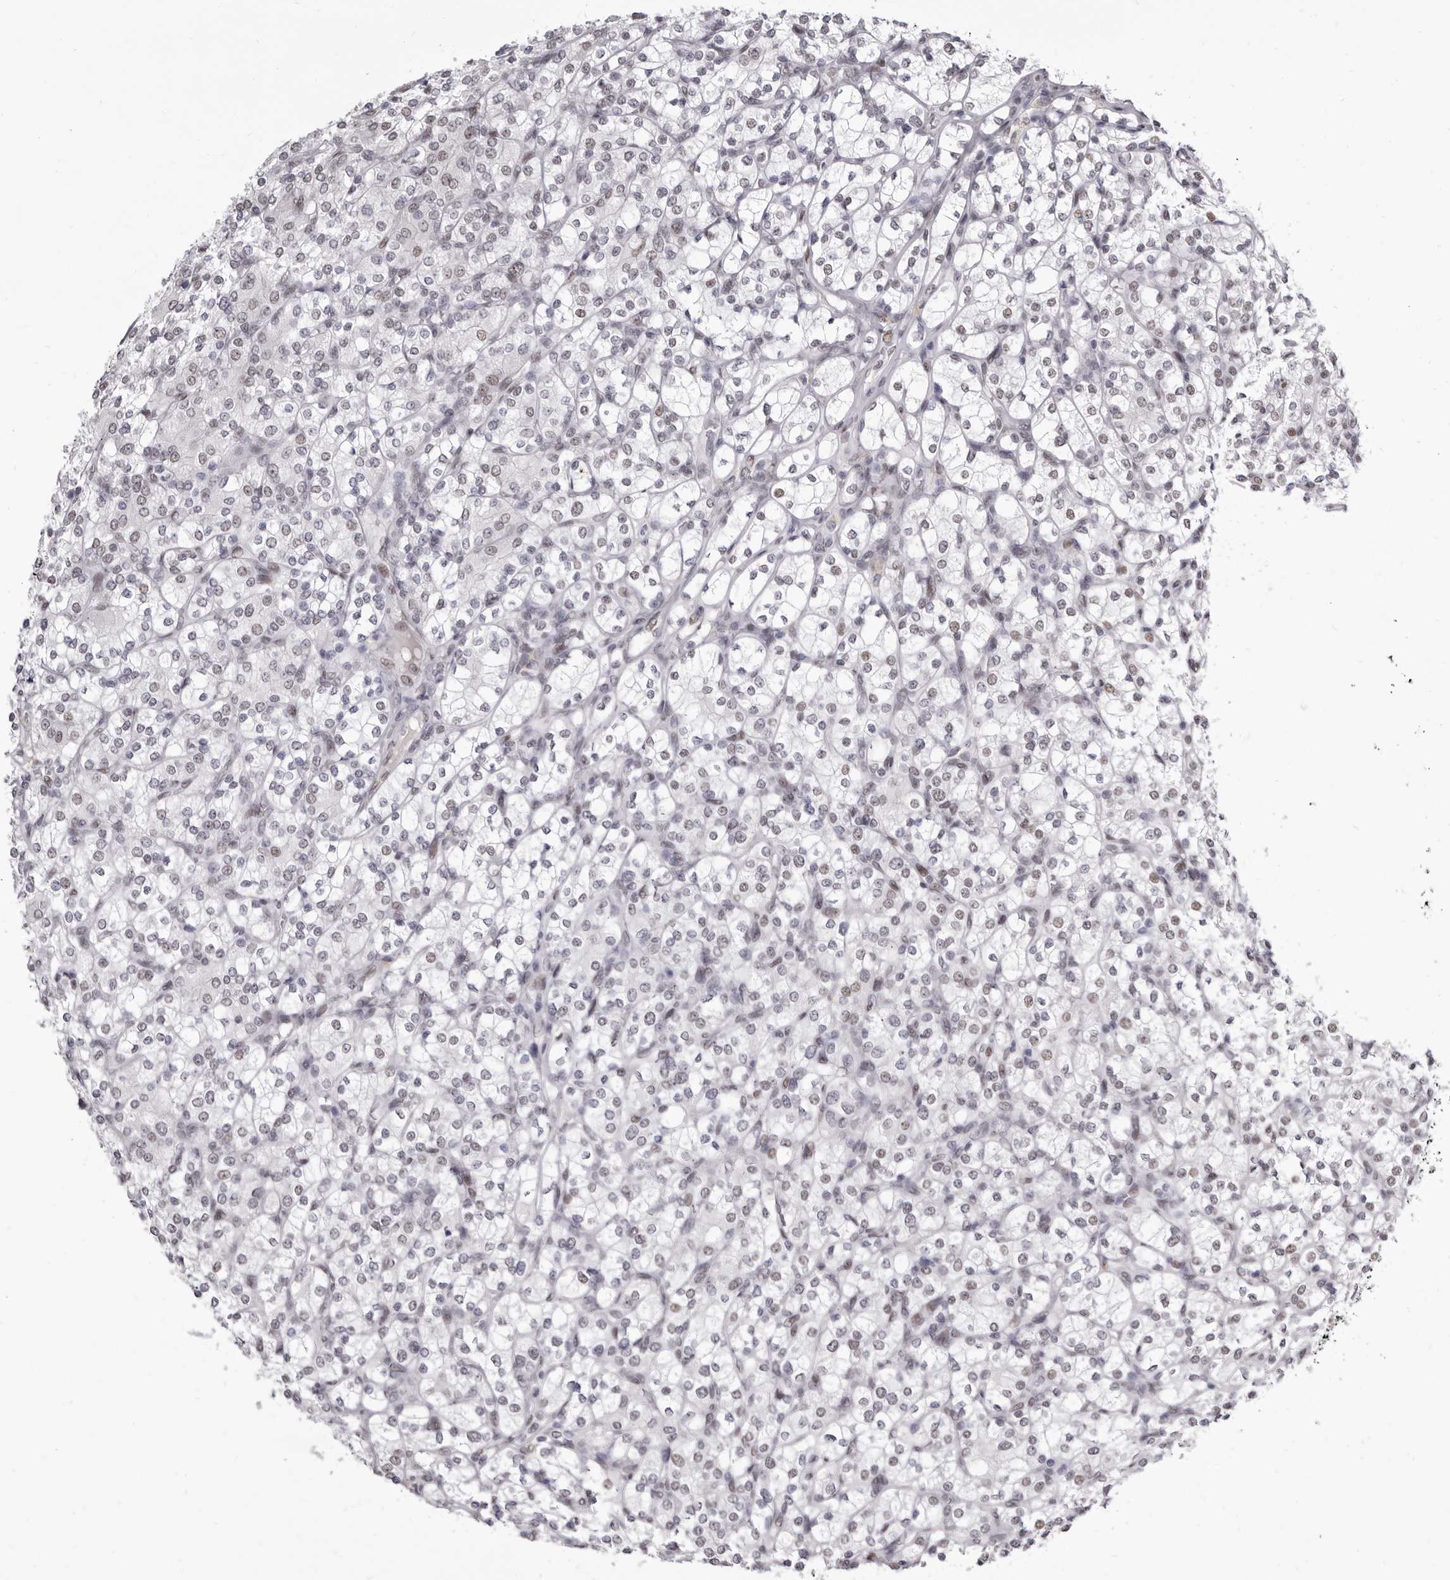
{"staining": {"intensity": "weak", "quantity": "<25%", "location": "nuclear"}, "tissue": "renal cancer", "cell_type": "Tumor cells", "image_type": "cancer", "snomed": [{"axis": "morphology", "description": "Adenocarcinoma, NOS"}, {"axis": "topography", "description": "Kidney"}], "caption": "The IHC histopathology image has no significant expression in tumor cells of adenocarcinoma (renal) tissue.", "gene": "ZNF326", "patient": {"sex": "male", "age": 77}}